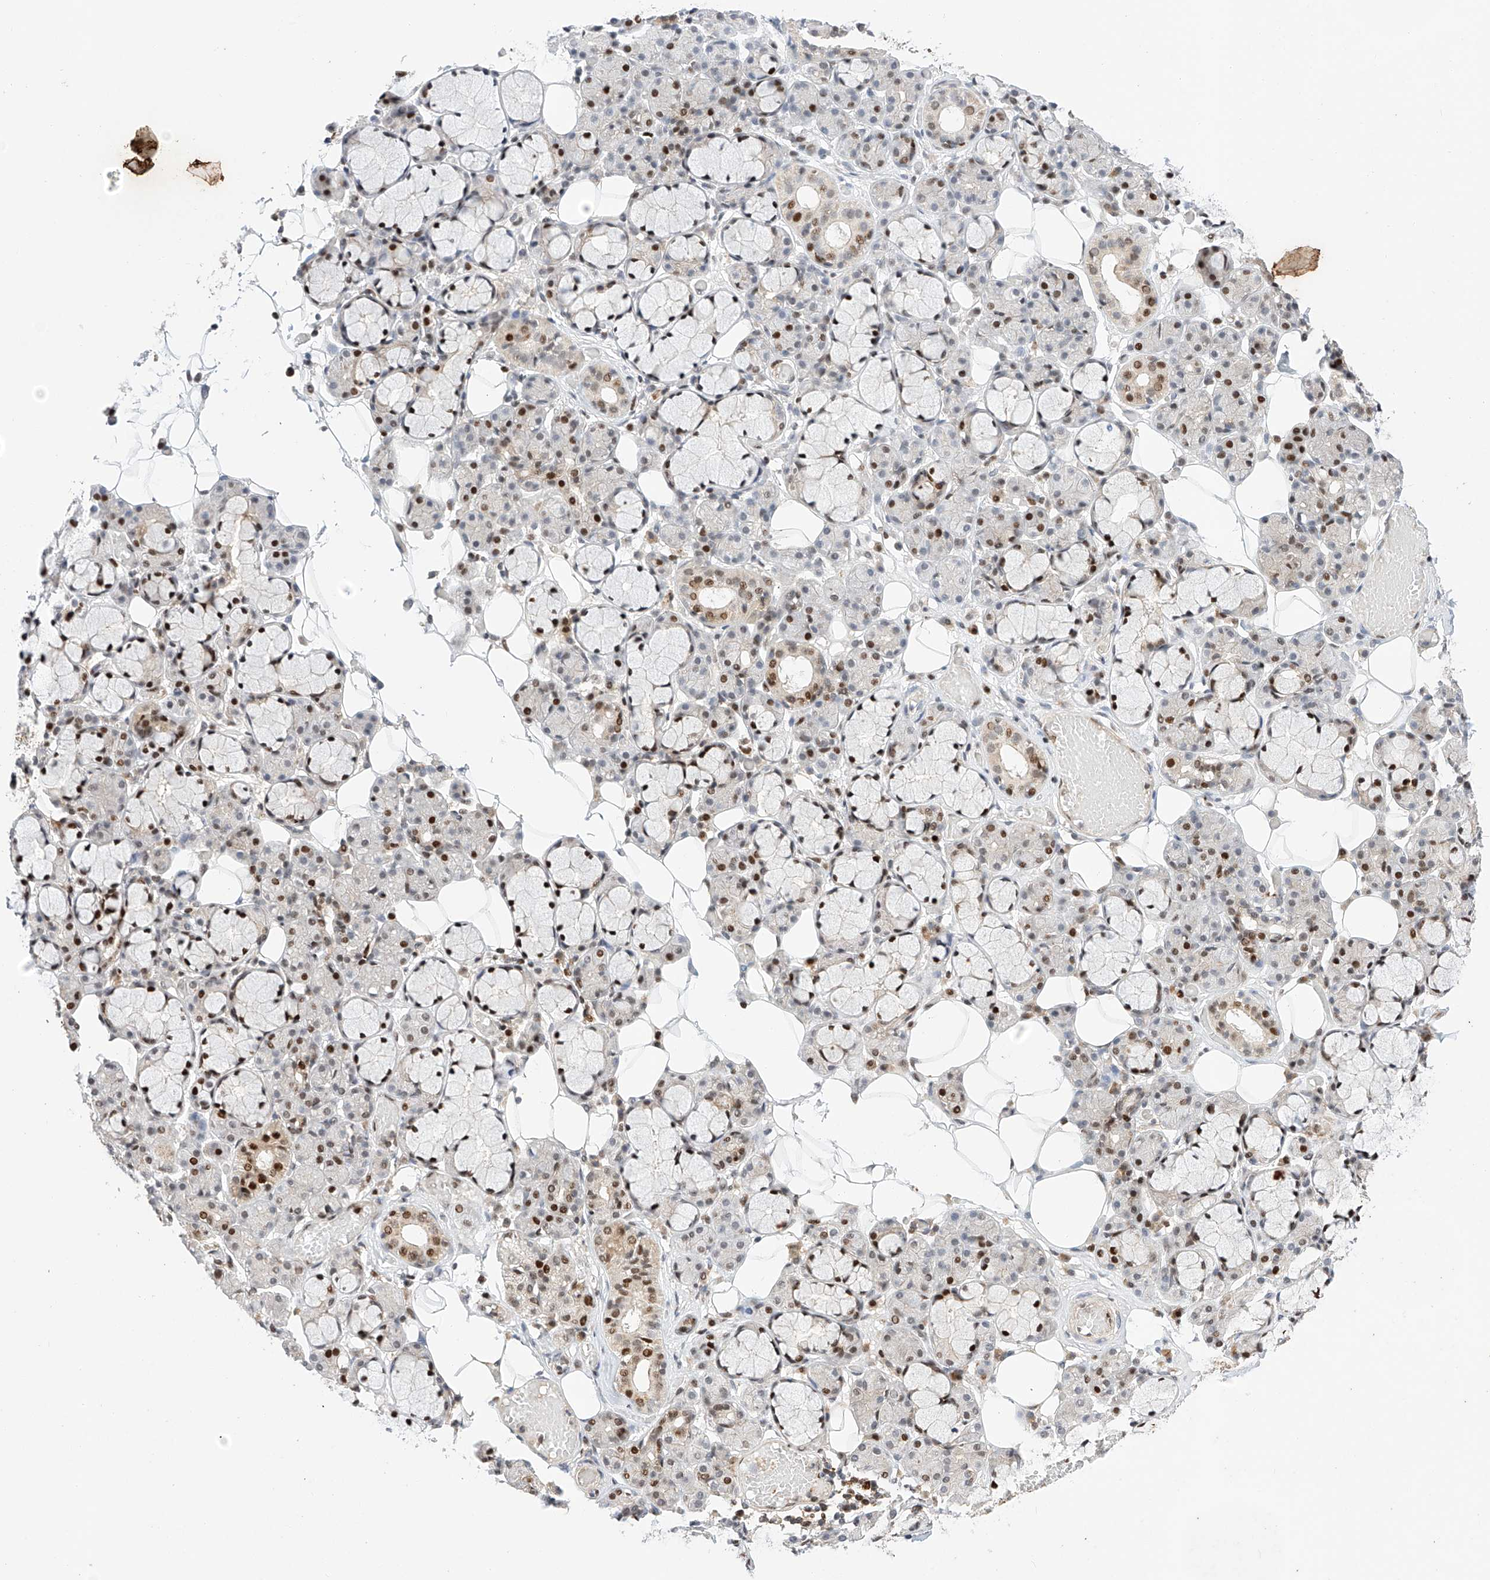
{"staining": {"intensity": "moderate", "quantity": "25%-75%", "location": "nuclear"}, "tissue": "salivary gland", "cell_type": "Glandular cells", "image_type": "normal", "snomed": [{"axis": "morphology", "description": "Normal tissue, NOS"}, {"axis": "topography", "description": "Salivary gland"}], "caption": "Moderate nuclear staining is appreciated in approximately 25%-75% of glandular cells in benign salivary gland. (Stains: DAB (3,3'-diaminobenzidine) in brown, nuclei in blue, Microscopy: brightfield microscopy at high magnification).", "gene": "HDAC9", "patient": {"sex": "male", "age": 63}}